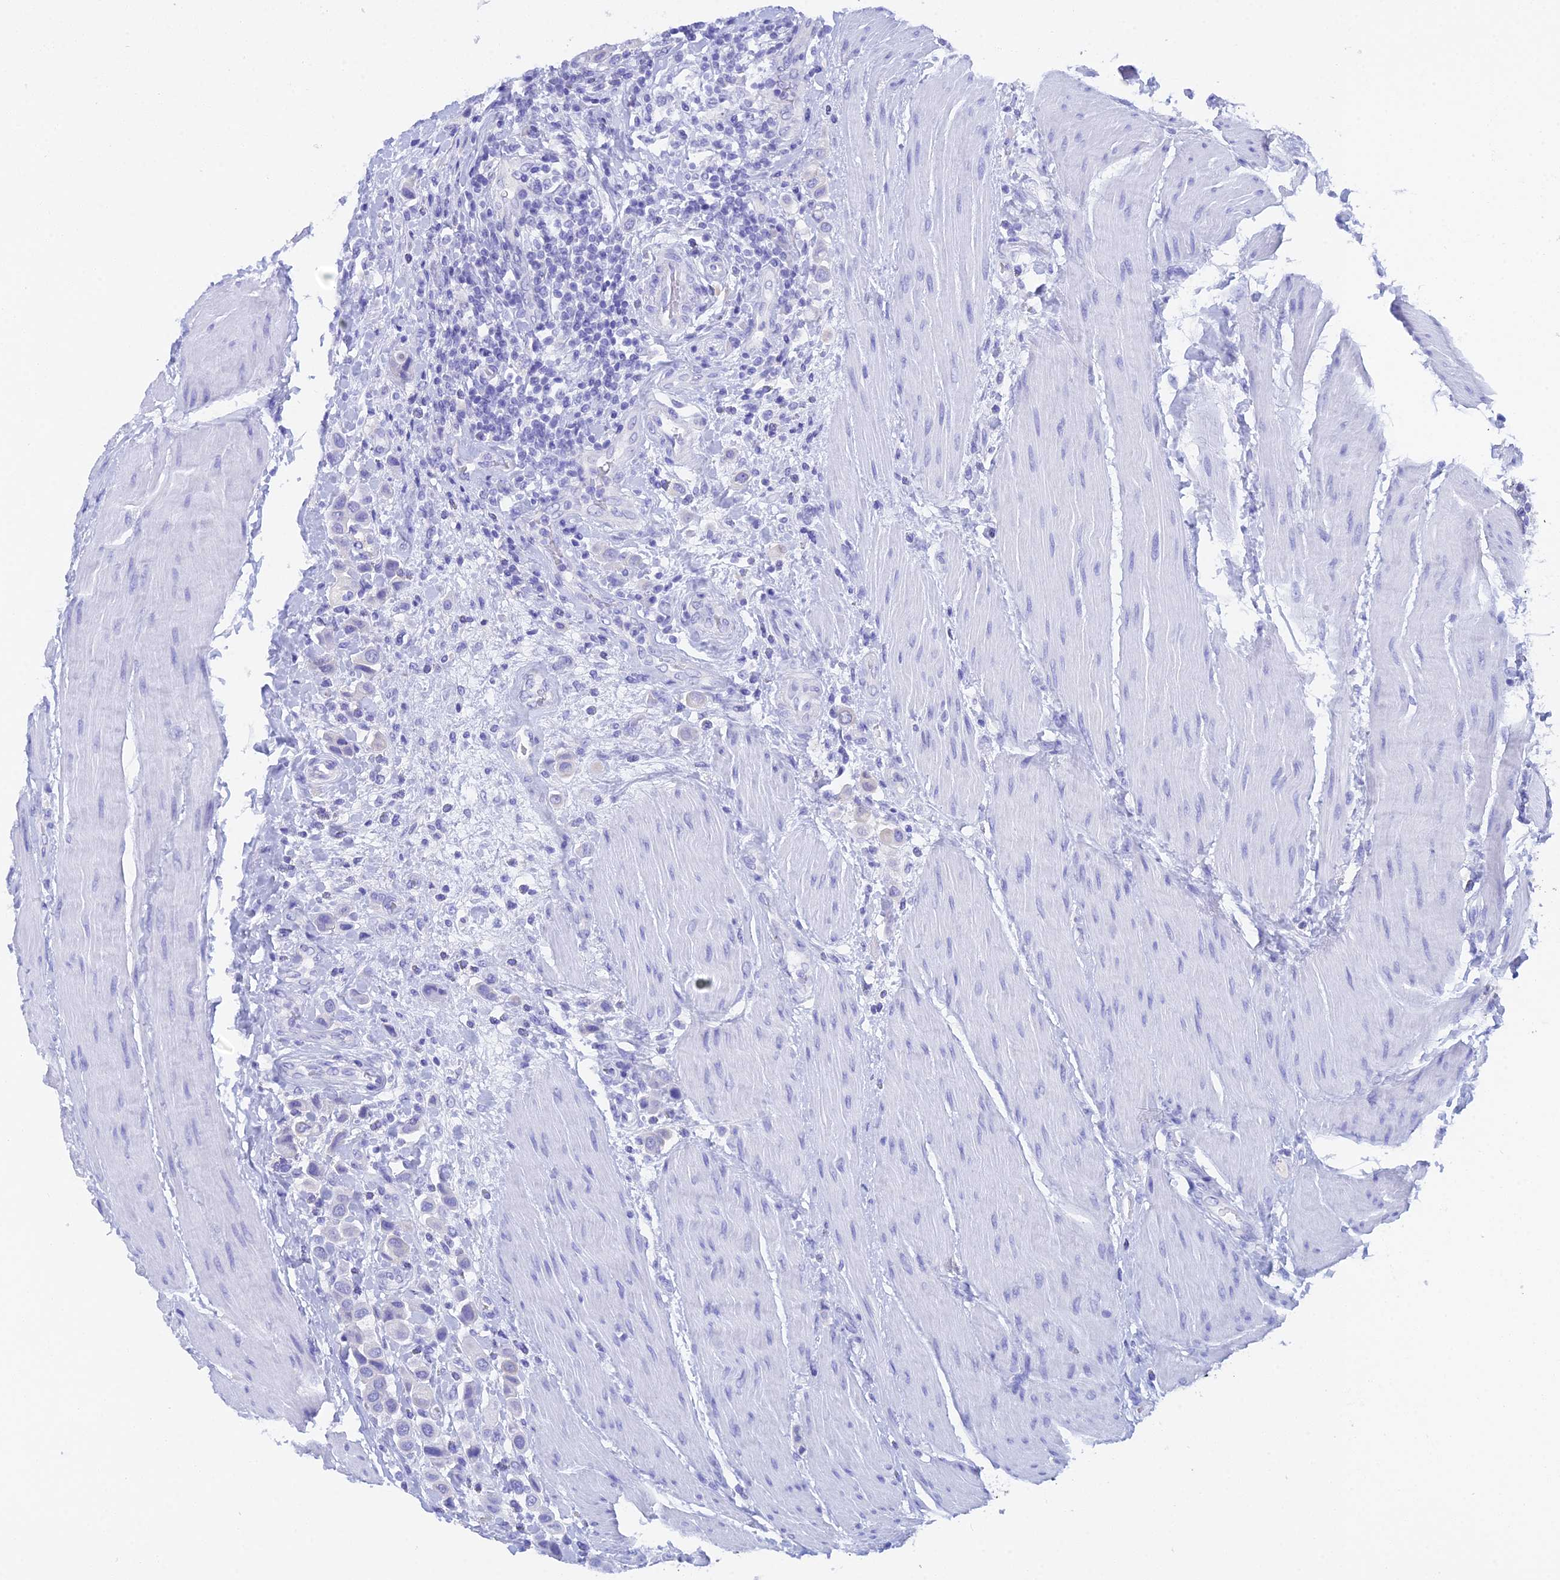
{"staining": {"intensity": "negative", "quantity": "none", "location": "none"}, "tissue": "urothelial cancer", "cell_type": "Tumor cells", "image_type": "cancer", "snomed": [{"axis": "morphology", "description": "Urothelial carcinoma, High grade"}, {"axis": "topography", "description": "Urinary bladder"}], "caption": "Histopathology image shows no significant protein positivity in tumor cells of urothelial carcinoma (high-grade). The staining was performed using DAB (3,3'-diaminobenzidine) to visualize the protein expression in brown, while the nuclei were stained in blue with hematoxylin (Magnification: 20x).", "gene": "REG1A", "patient": {"sex": "male", "age": 50}}